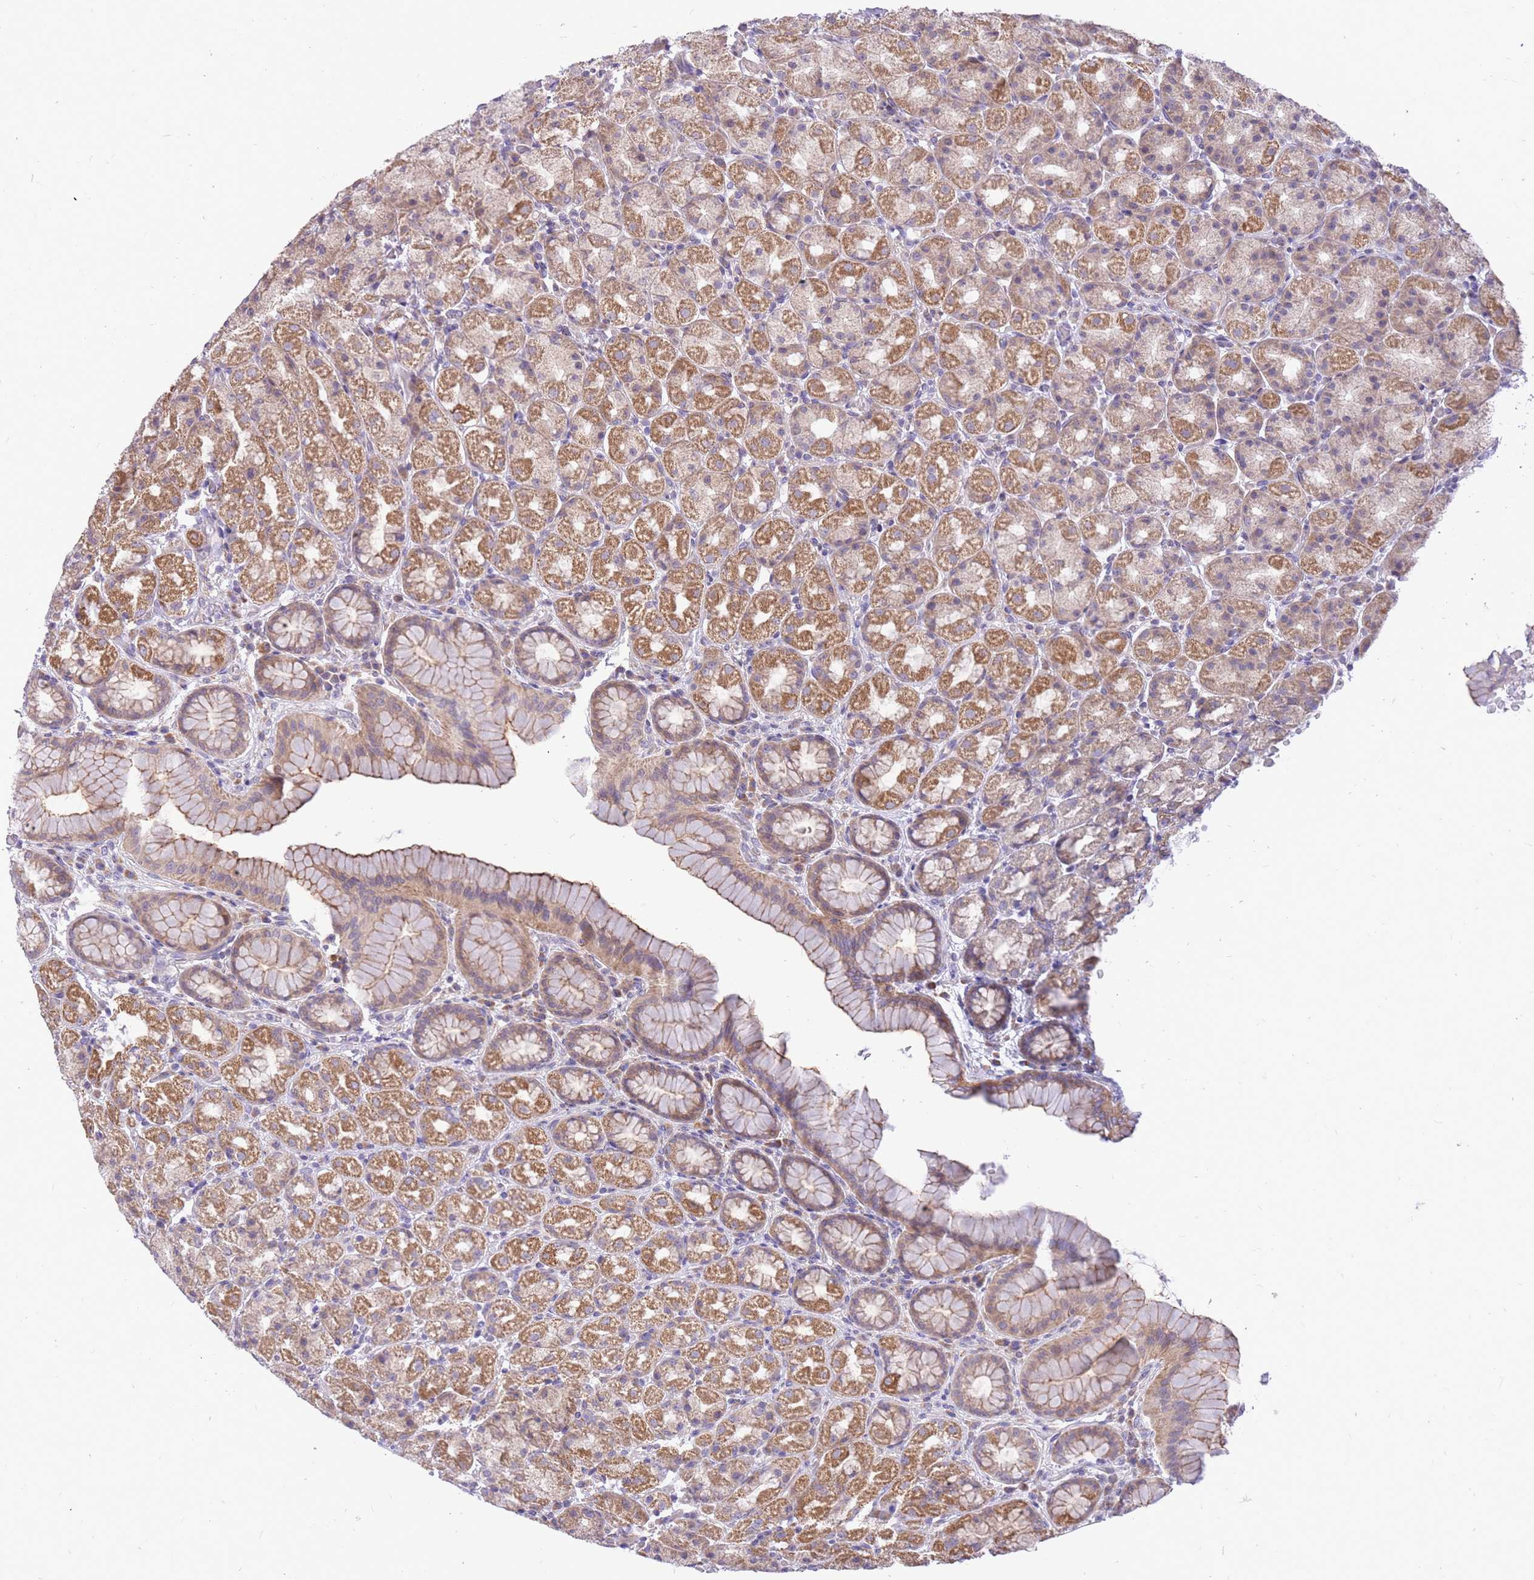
{"staining": {"intensity": "moderate", "quantity": "25%-75%", "location": "cytoplasmic/membranous"}, "tissue": "stomach", "cell_type": "Glandular cells", "image_type": "normal", "snomed": [{"axis": "morphology", "description": "Normal tissue, NOS"}, {"axis": "topography", "description": "Stomach, upper"}, {"axis": "topography", "description": "Stomach"}], "caption": "Immunohistochemical staining of benign stomach displays 25%-75% levels of moderate cytoplasmic/membranous protein staining in about 25%-75% of glandular cells. The staining was performed using DAB to visualize the protein expression in brown, while the nuclei were stained in blue with hematoxylin (Magnification: 20x).", "gene": "TOPAZ1", "patient": {"sex": "male", "age": 68}}